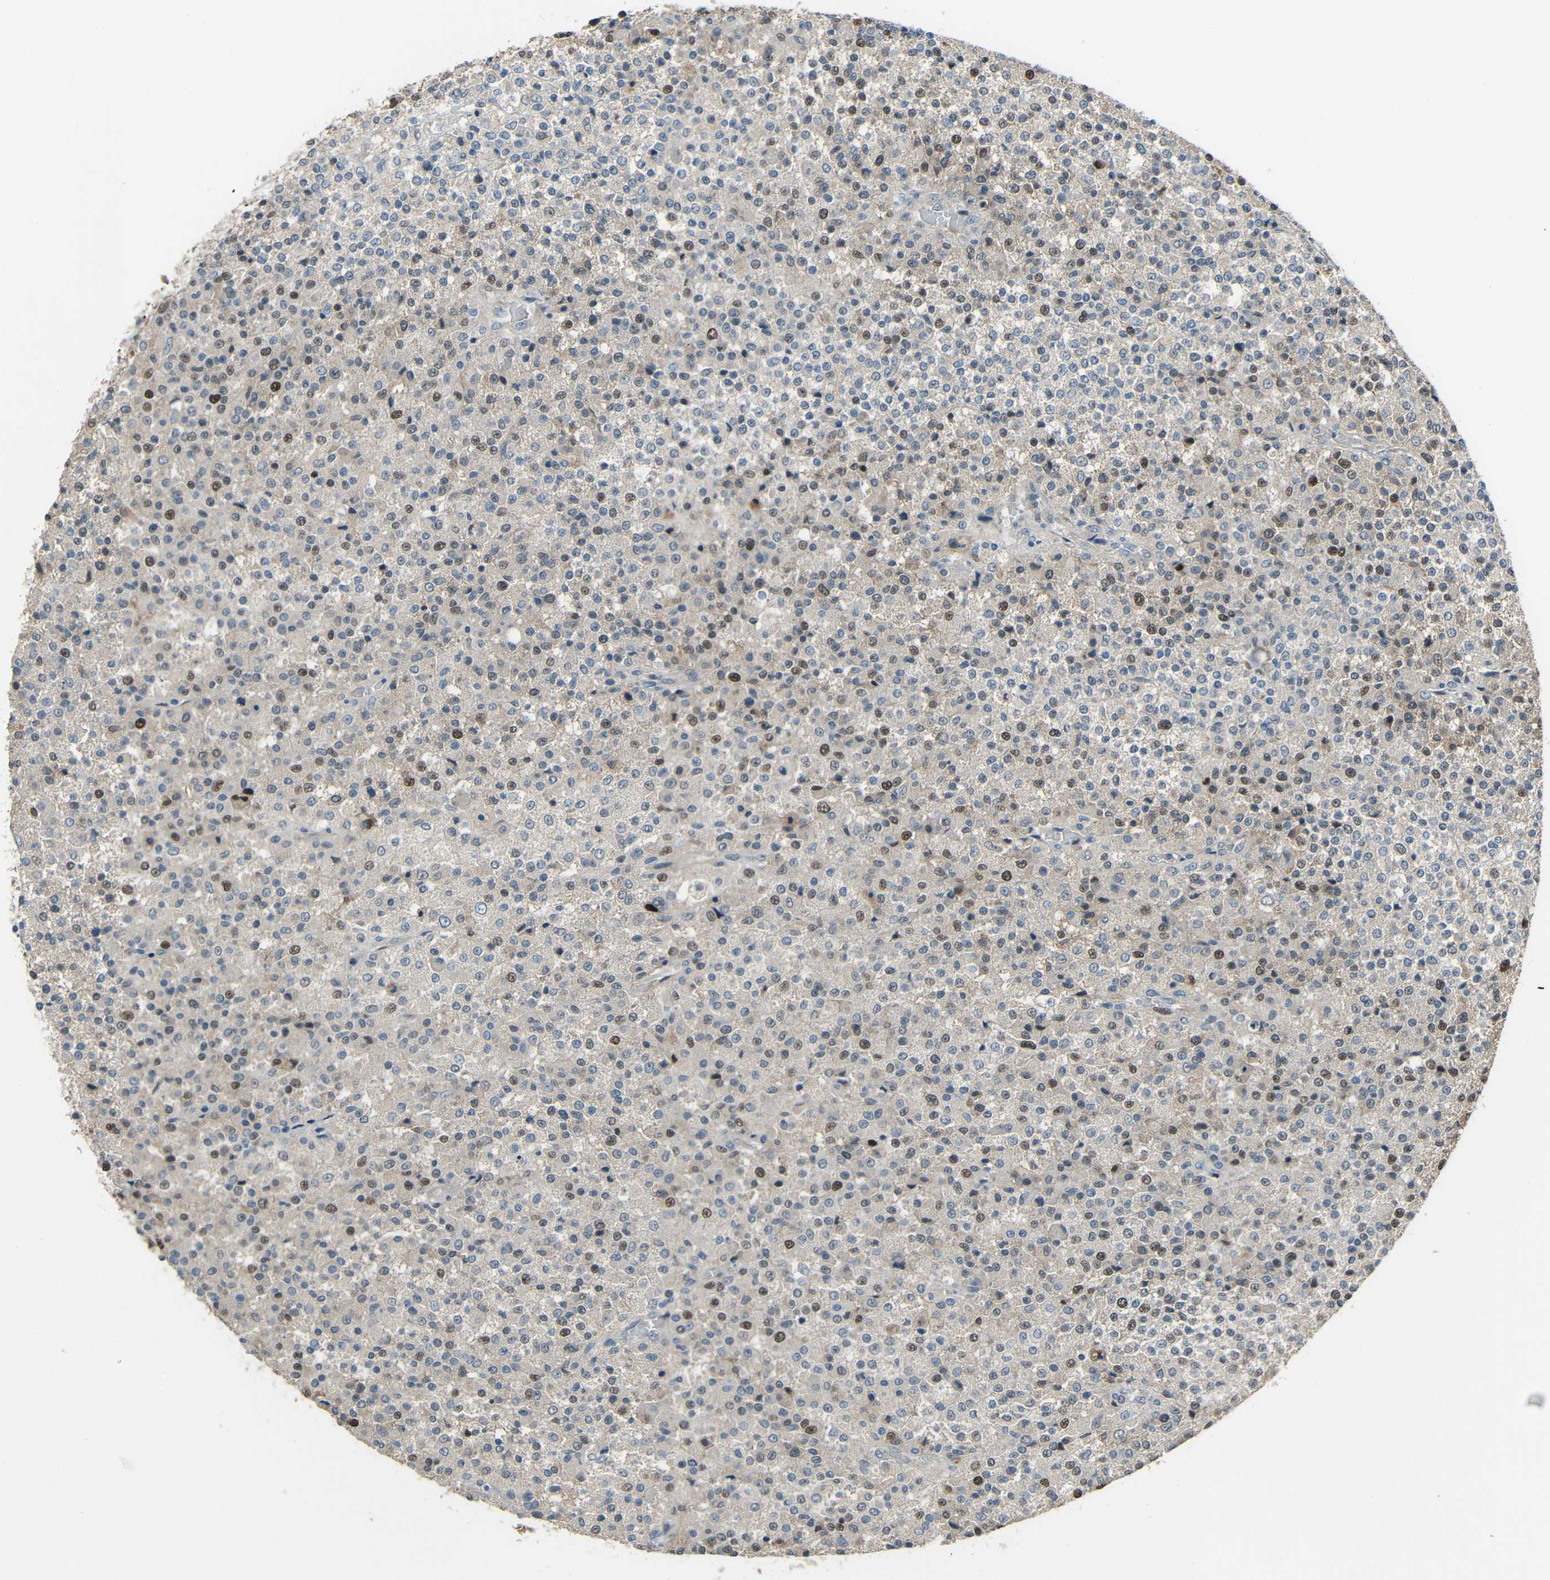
{"staining": {"intensity": "moderate", "quantity": "<25%", "location": "nuclear"}, "tissue": "testis cancer", "cell_type": "Tumor cells", "image_type": "cancer", "snomed": [{"axis": "morphology", "description": "Seminoma, NOS"}, {"axis": "topography", "description": "Testis"}], "caption": "Tumor cells display low levels of moderate nuclear positivity in about <25% of cells in human testis seminoma.", "gene": "STBD1", "patient": {"sex": "male", "age": 59}}